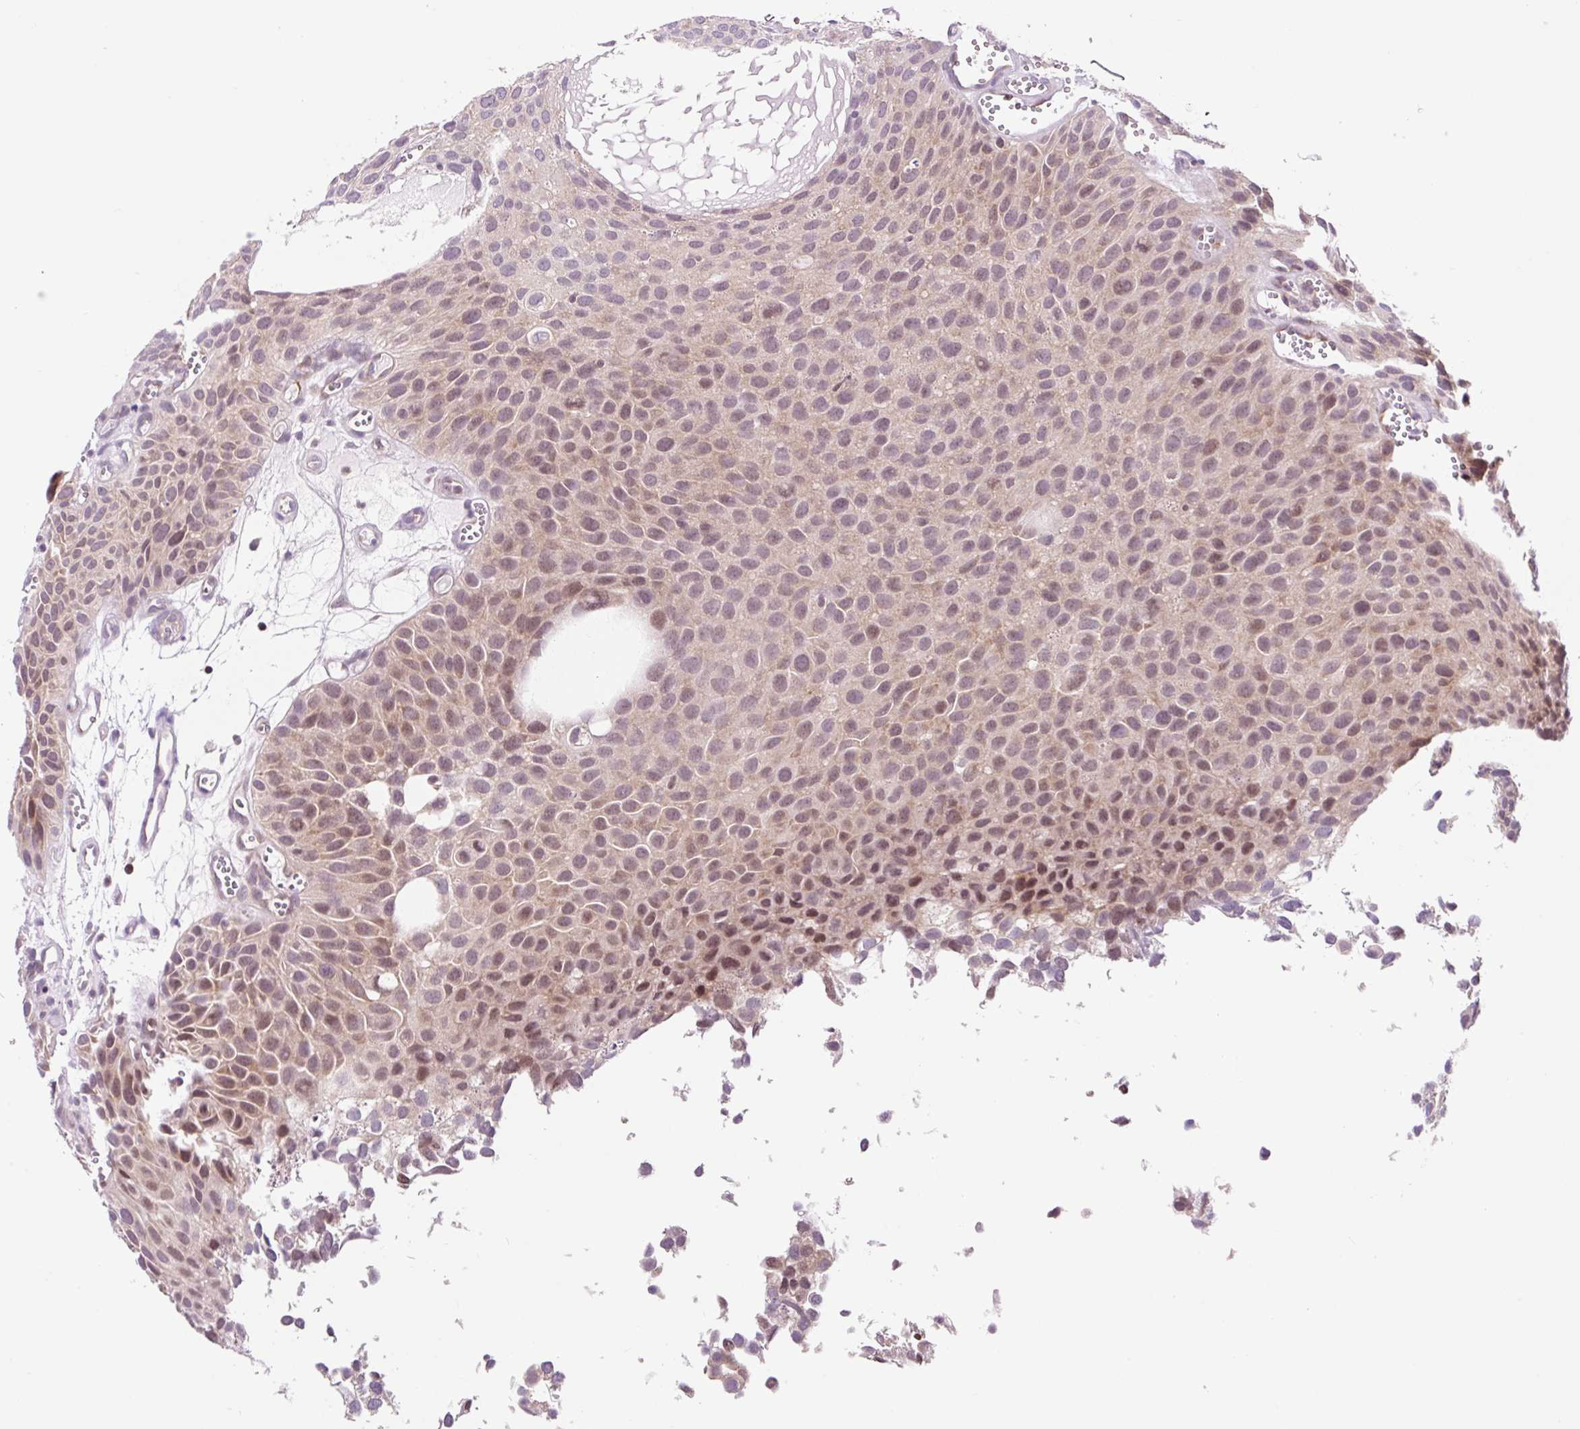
{"staining": {"intensity": "weak", "quantity": ">75%", "location": "cytoplasmic/membranous,nuclear"}, "tissue": "urothelial cancer", "cell_type": "Tumor cells", "image_type": "cancer", "snomed": [{"axis": "morphology", "description": "Urothelial carcinoma, Low grade"}, {"axis": "topography", "description": "Urinary bladder"}], "caption": "Immunohistochemical staining of urothelial carcinoma (low-grade) shows weak cytoplasmic/membranous and nuclear protein expression in approximately >75% of tumor cells. (Brightfield microscopy of DAB IHC at high magnification).", "gene": "RPL41", "patient": {"sex": "male", "age": 88}}